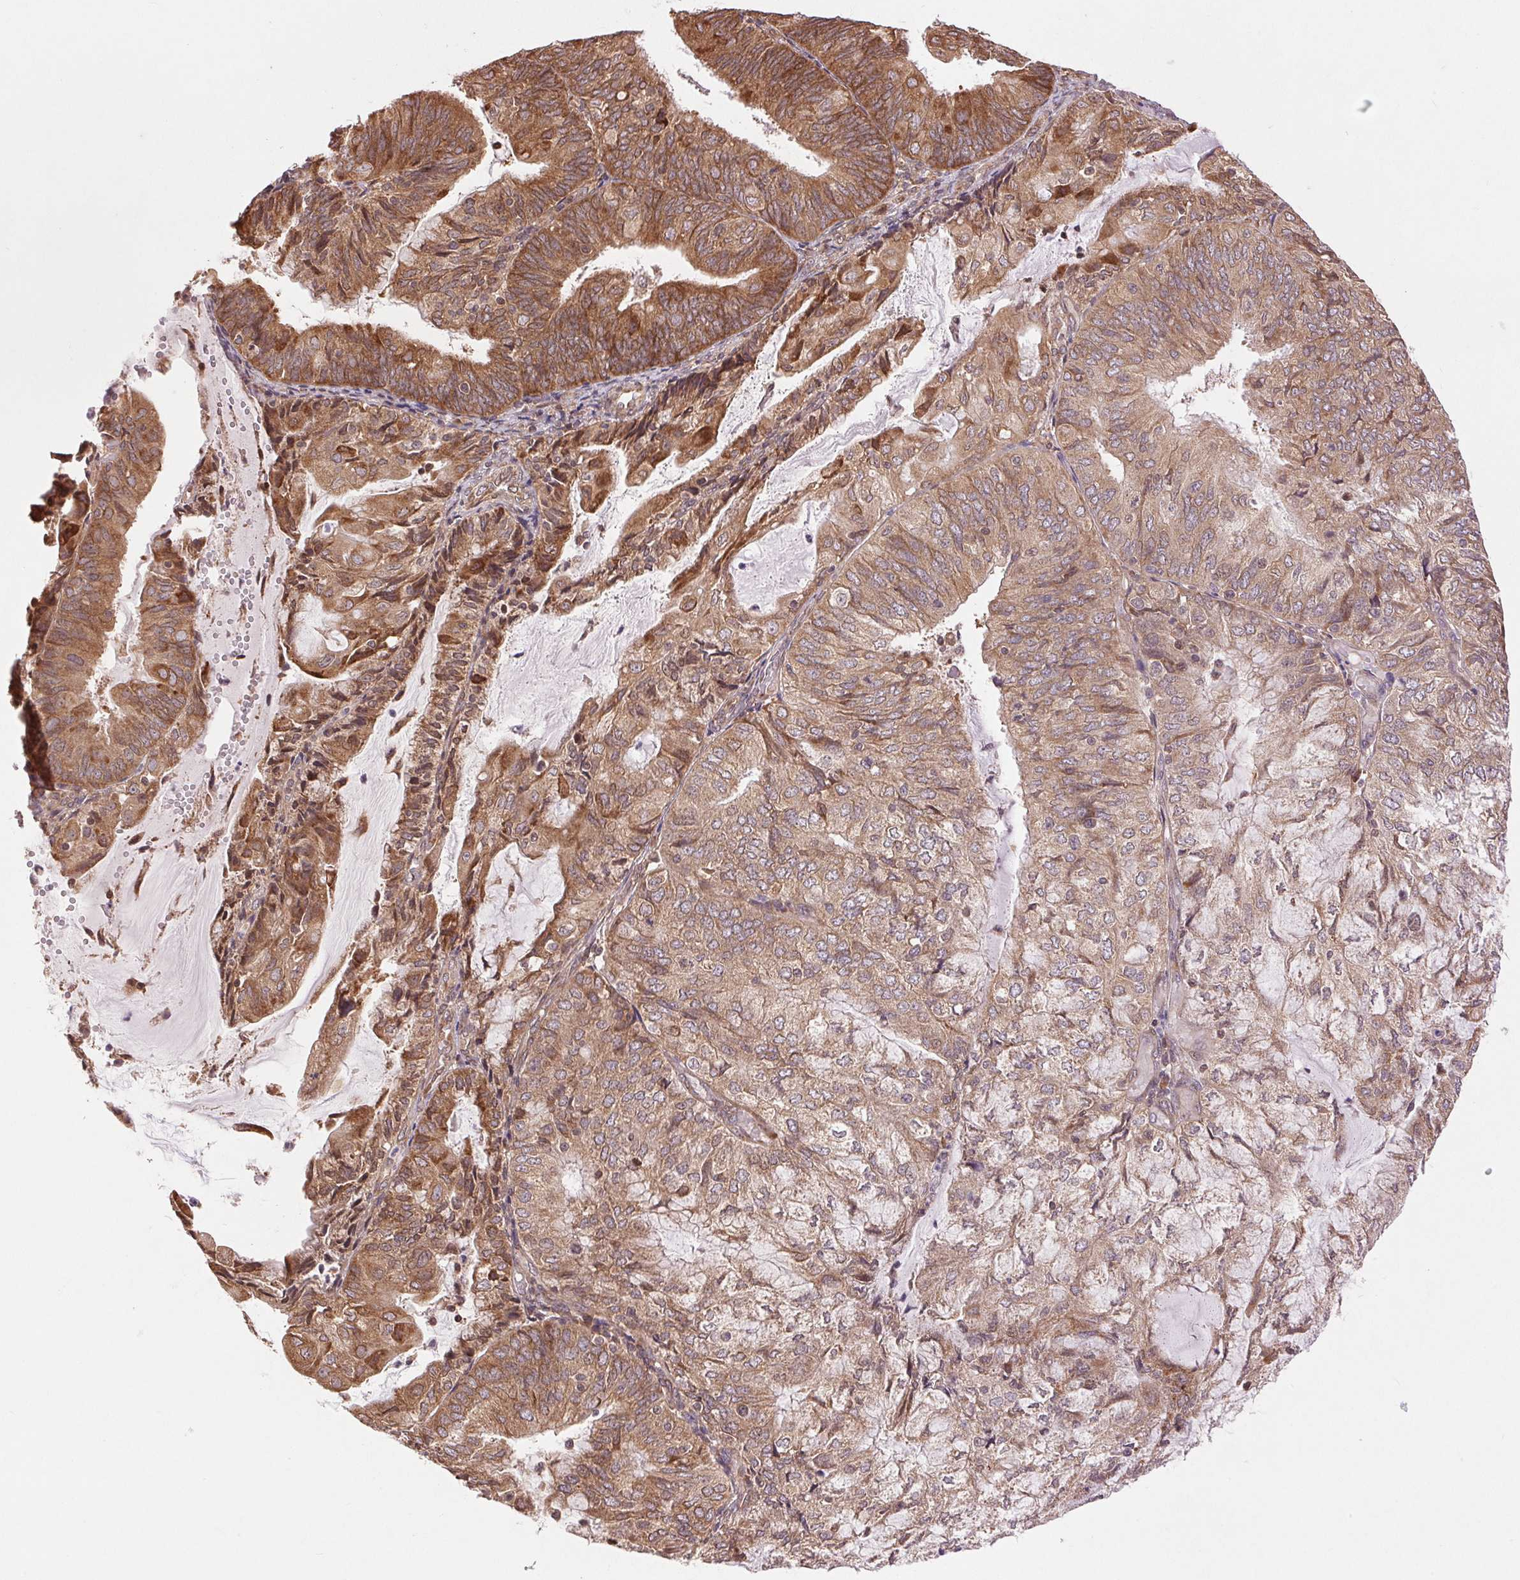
{"staining": {"intensity": "moderate", "quantity": ">75%", "location": "cytoplasmic/membranous"}, "tissue": "endometrial cancer", "cell_type": "Tumor cells", "image_type": "cancer", "snomed": [{"axis": "morphology", "description": "Adenocarcinoma, NOS"}, {"axis": "topography", "description": "Endometrium"}], "caption": "This image reveals immunohistochemistry staining of human adenocarcinoma (endometrial), with medium moderate cytoplasmic/membranous positivity in about >75% of tumor cells.", "gene": "BTF3L4", "patient": {"sex": "female", "age": 81}}